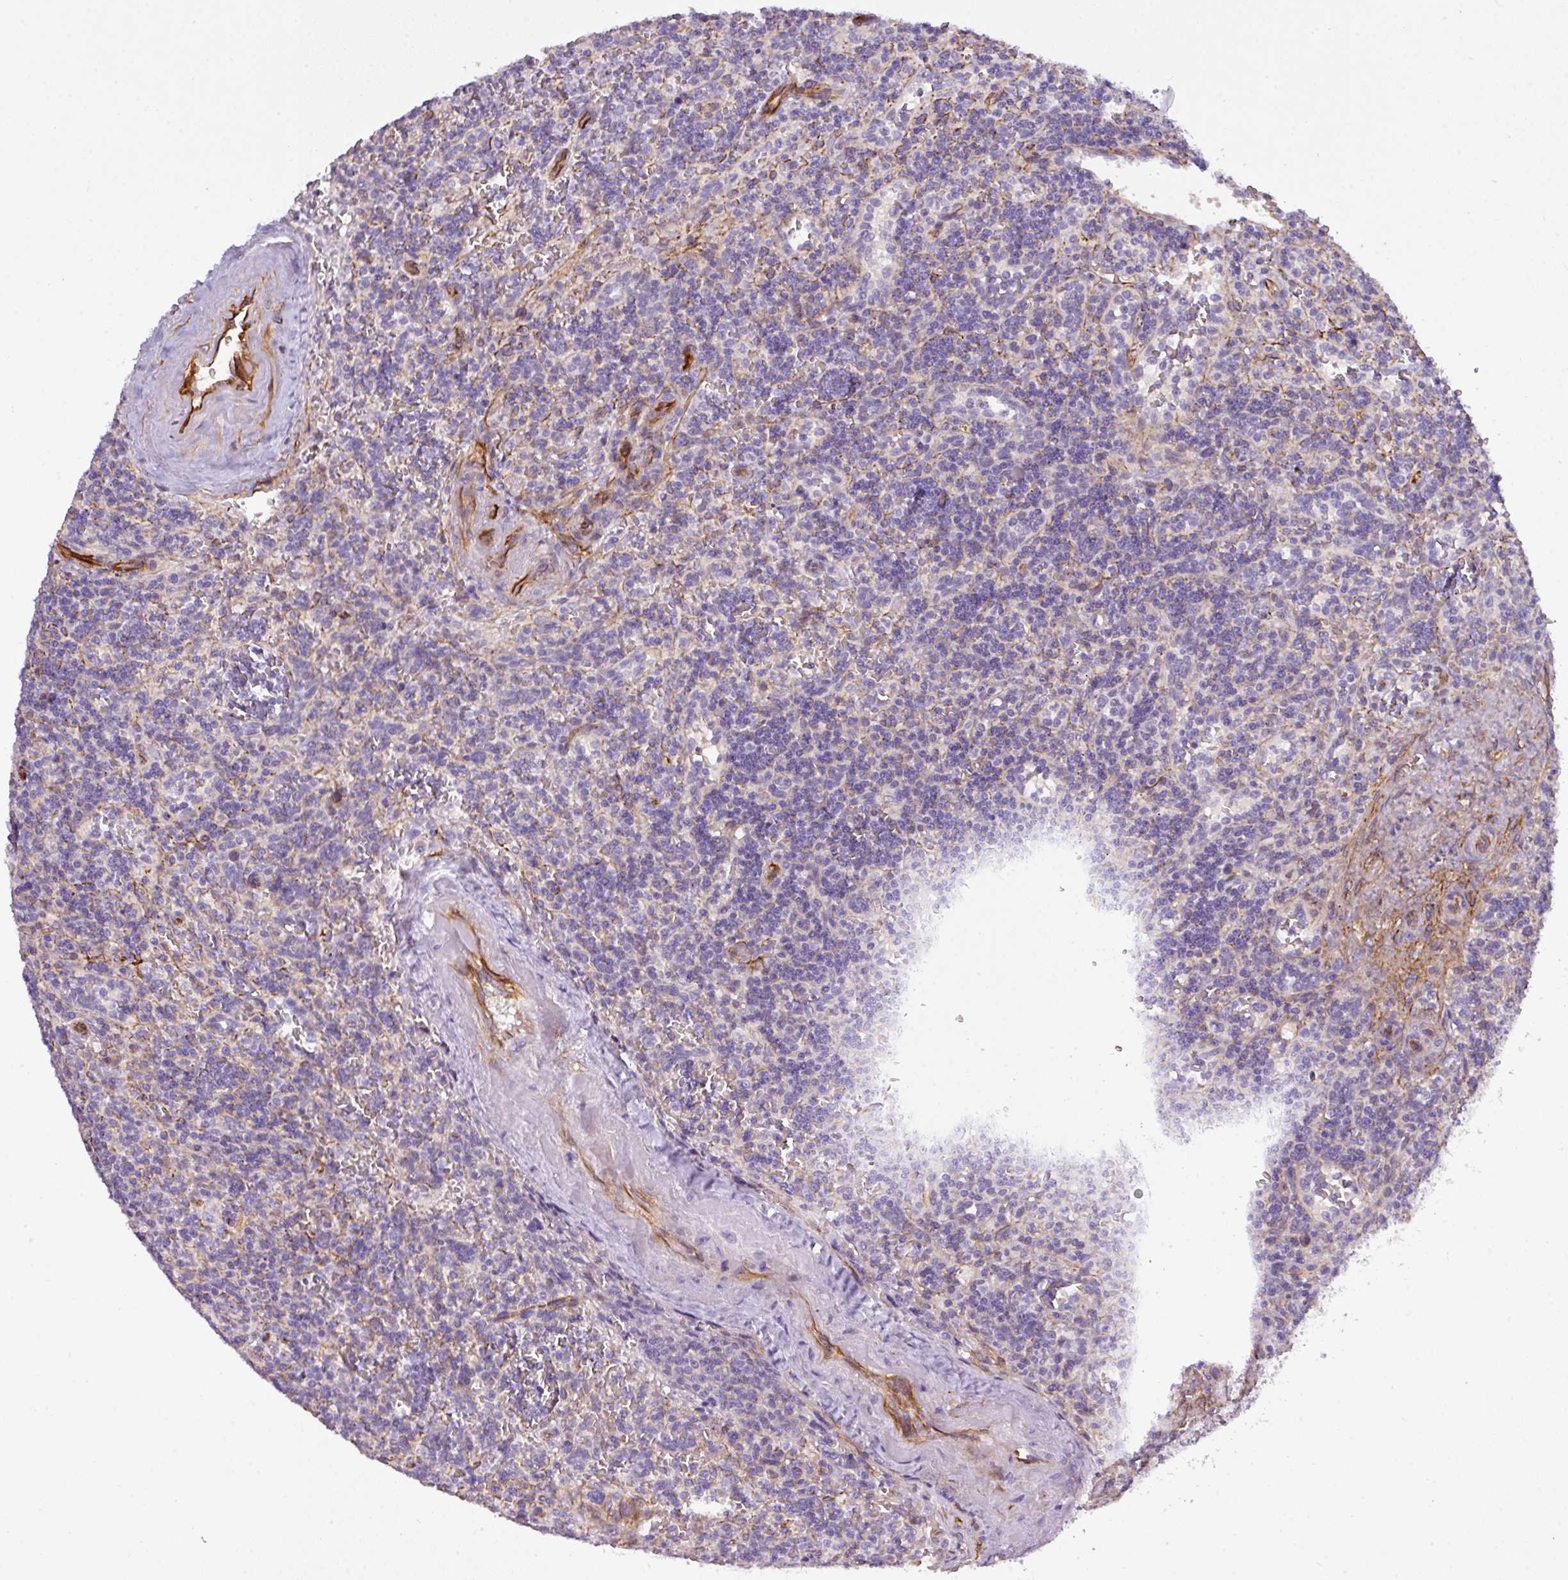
{"staining": {"intensity": "negative", "quantity": "none", "location": "none"}, "tissue": "lymphoma", "cell_type": "Tumor cells", "image_type": "cancer", "snomed": [{"axis": "morphology", "description": "Malignant lymphoma, non-Hodgkin's type, Low grade"}, {"axis": "topography", "description": "Spleen"}], "caption": "High magnification brightfield microscopy of lymphoma stained with DAB (3,3'-diaminobenzidine) (brown) and counterstained with hematoxylin (blue): tumor cells show no significant staining. (DAB (3,3'-diaminobenzidine) immunohistochemistry (IHC), high magnification).", "gene": "PARD6A", "patient": {"sex": "male", "age": 73}}